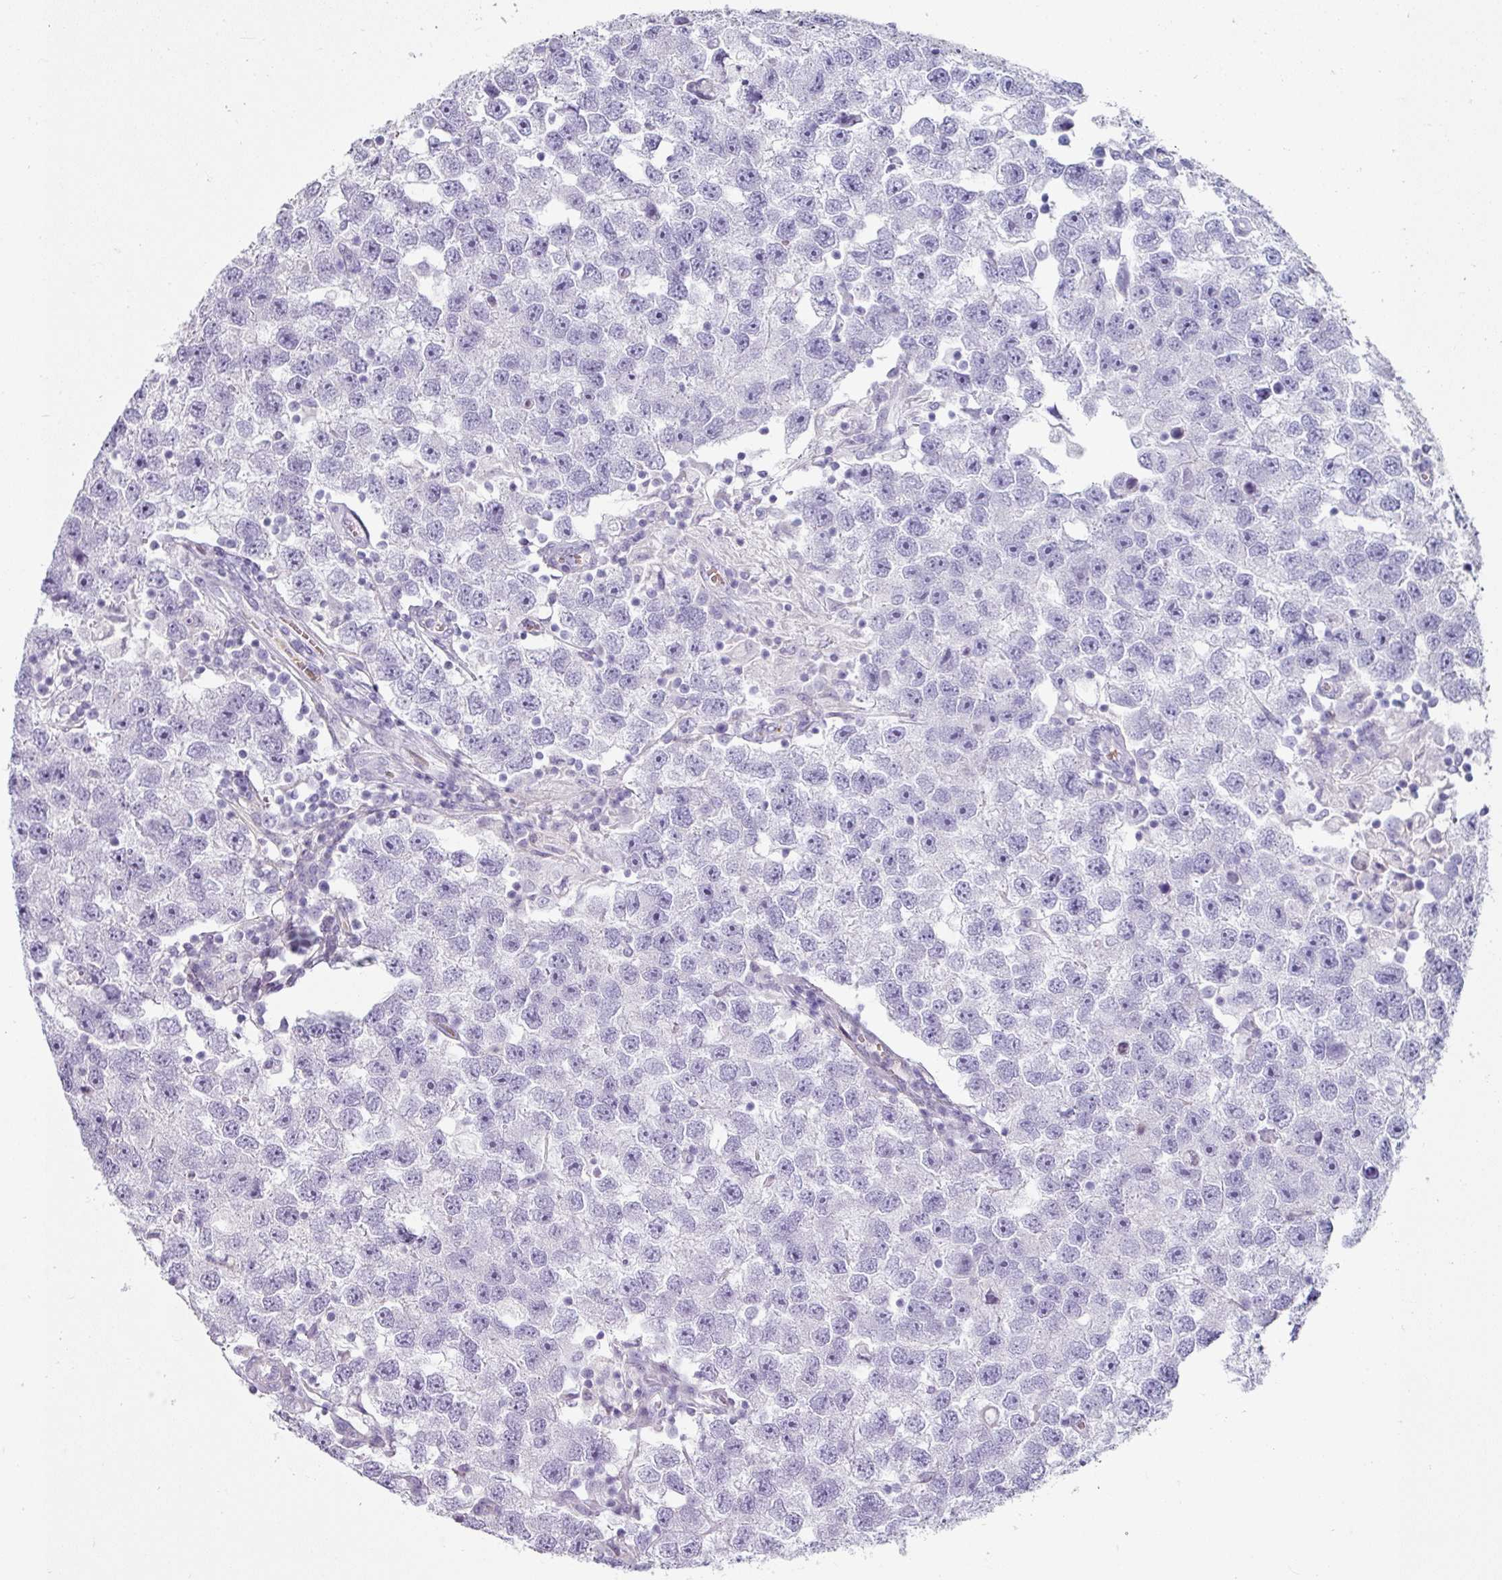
{"staining": {"intensity": "negative", "quantity": "none", "location": "none"}, "tissue": "testis cancer", "cell_type": "Tumor cells", "image_type": "cancer", "snomed": [{"axis": "morphology", "description": "Seminoma, NOS"}, {"axis": "topography", "description": "Testis"}], "caption": "Protein analysis of testis seminoma shows no significant positivity in tumor cells.", "gene": "CLCA1", "patient": {"sex": "male", "age": 26}}